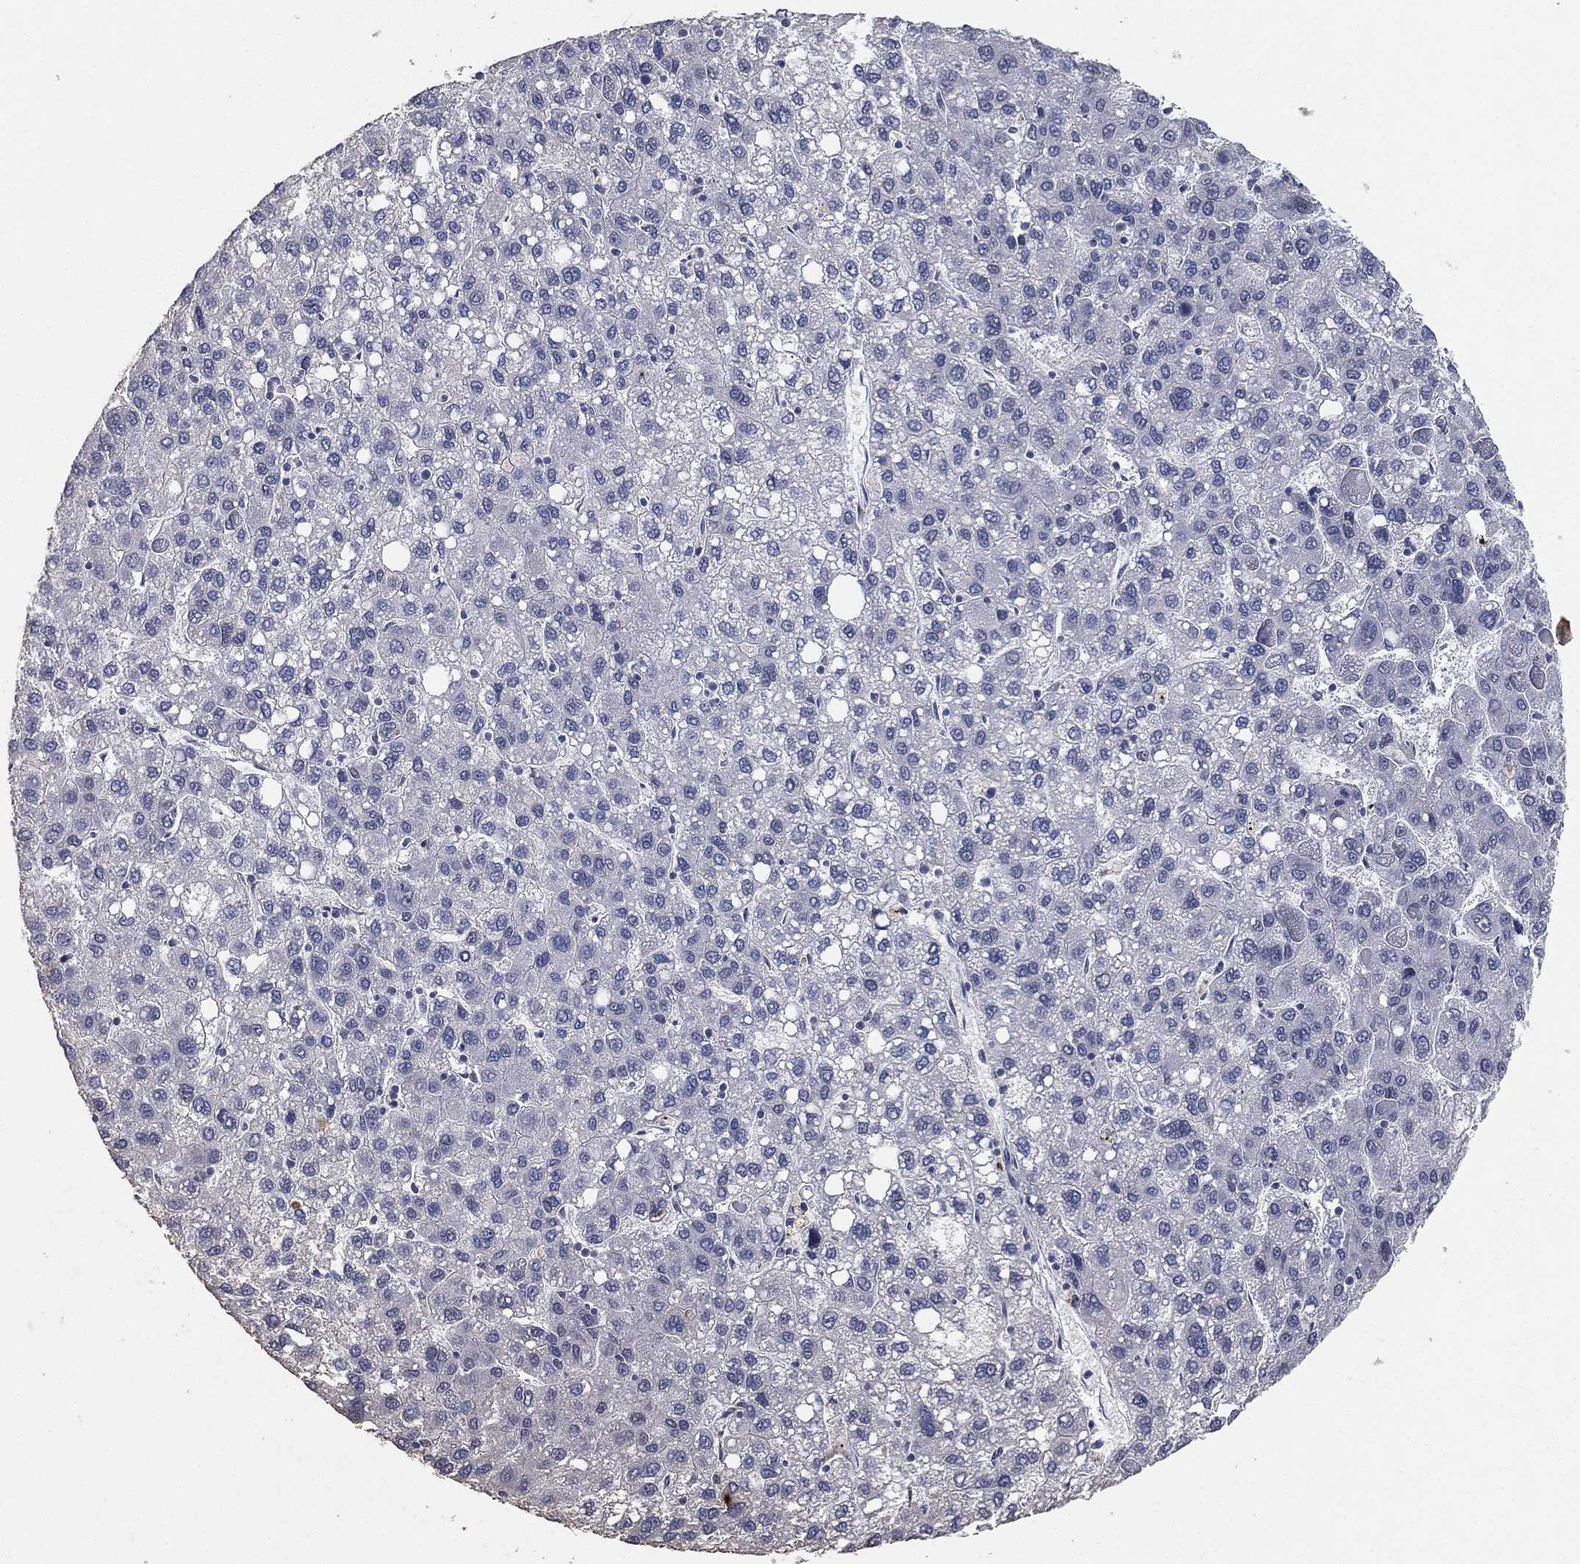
{"staining": {"intensity": "negative", "quantity": "none", "location": "none"}, "tissue": "liver cancer", "cell_type": "Tumor cells", "image_type": "cancer", "snomed": [{"axis": "morphology", "description": "Carcinoma, Hepatocellular, NOS"}, {"axis": "topography", "description": "Liver"}], "caption": "DAB (3,3'-diaminobenzidine) immunohistochemical staining of human hepatocellular carcinoma (liver) displays no significant staining in tumor cells. (Stains: DAB IHC with hematoxylin counter stain, Microscopy: brightfield microscopy at high magnification).", "gene": "DSG1", "patient": {"sex": "female", "age": 82}}